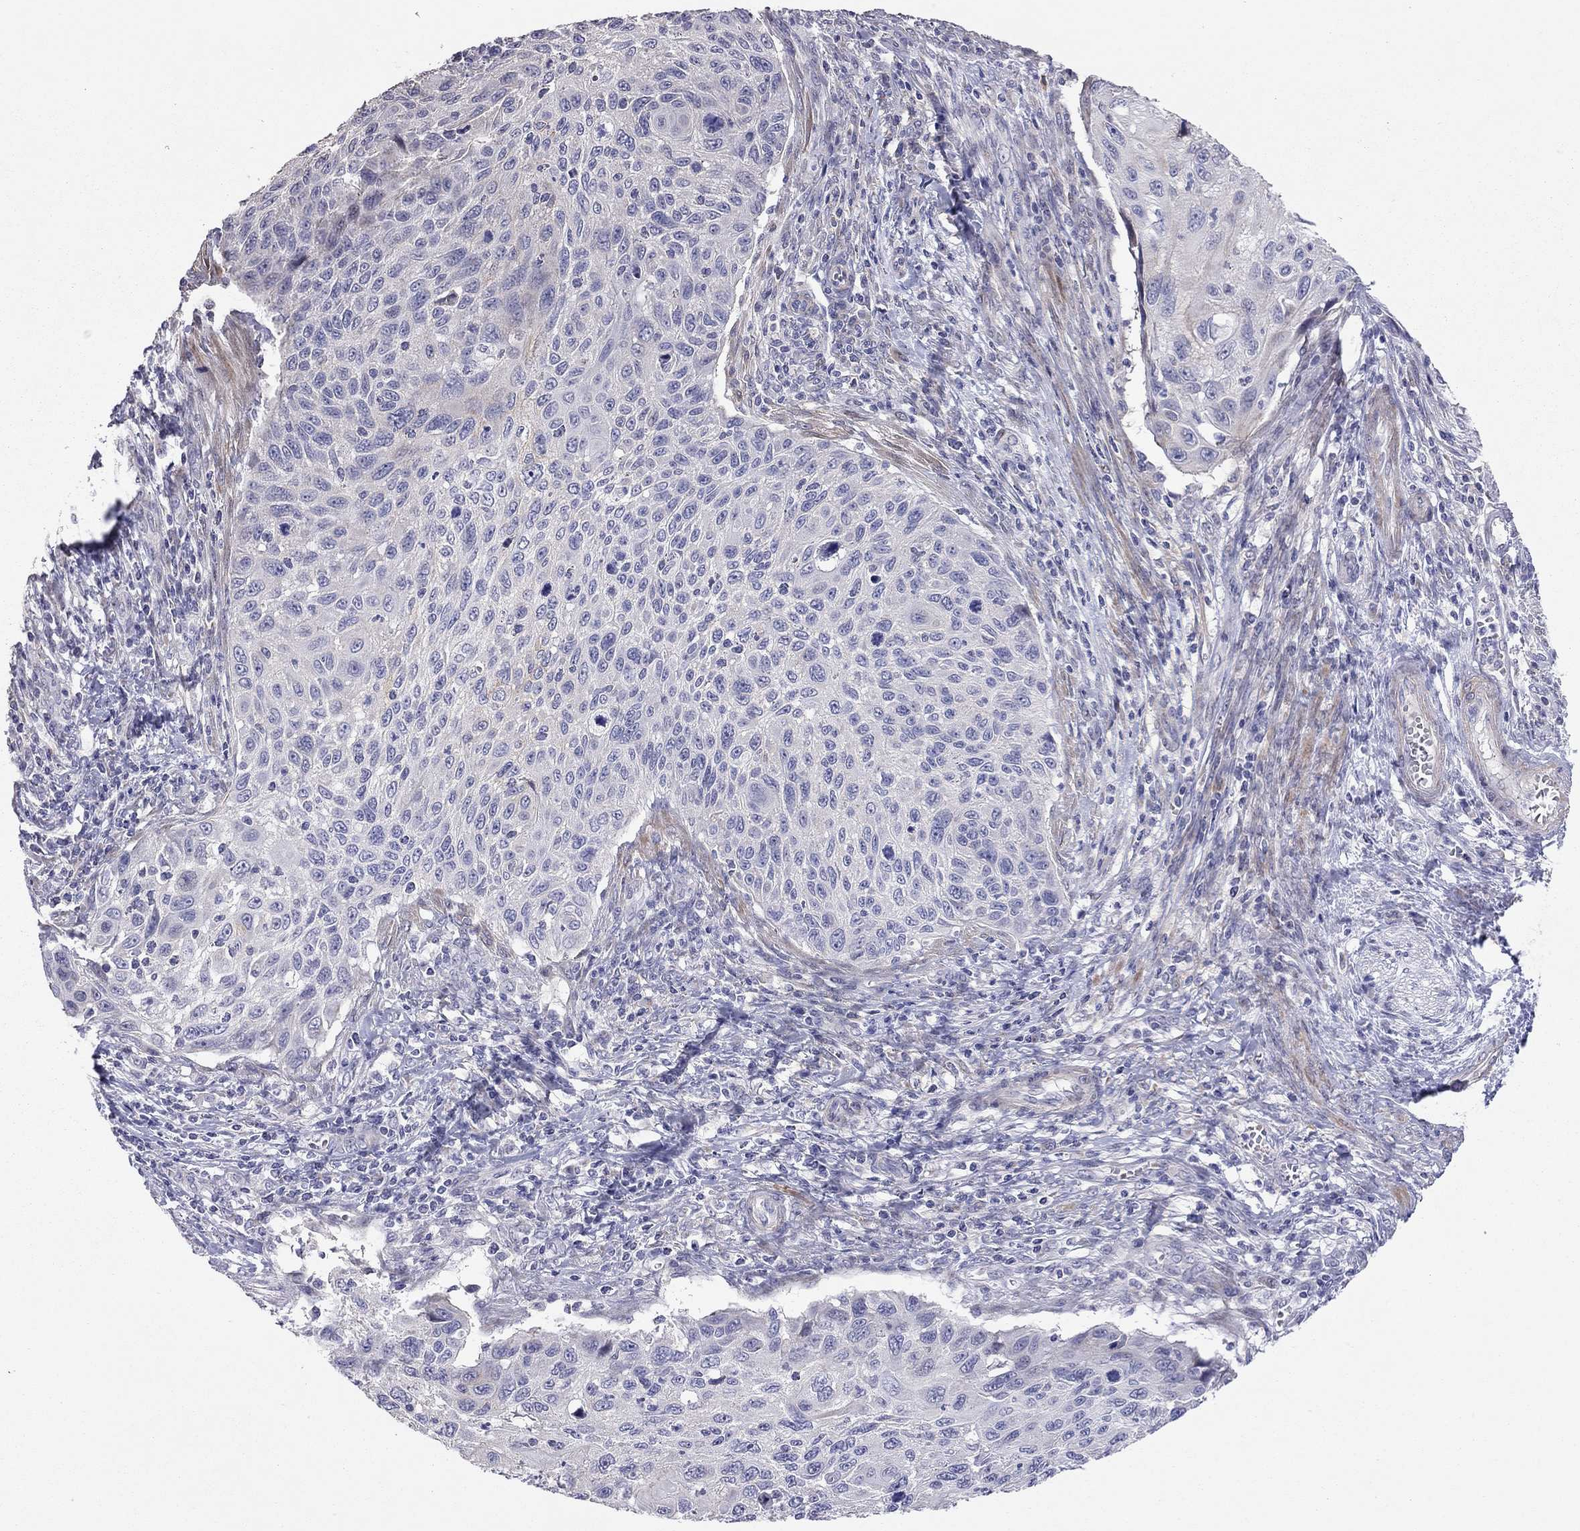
{"staining": {"intensity": "negative", "quantity": "none", "location": "none"}, "tissue": "cervical cancer", "cell_type": "Tumor cells", "image_type": "cancer", "snomed": [{"axis": "morphology", "description": "Squamous cell carcinoma, NOS"}, {"axis": "topography", "description": "Cervix"}], "caption": "Tumor cells are negative for protein expression in human cervical cancer (squamous cell carcinoma).", "gene": "SYTL2", "patient": {"sex": "female", "age": 70}}